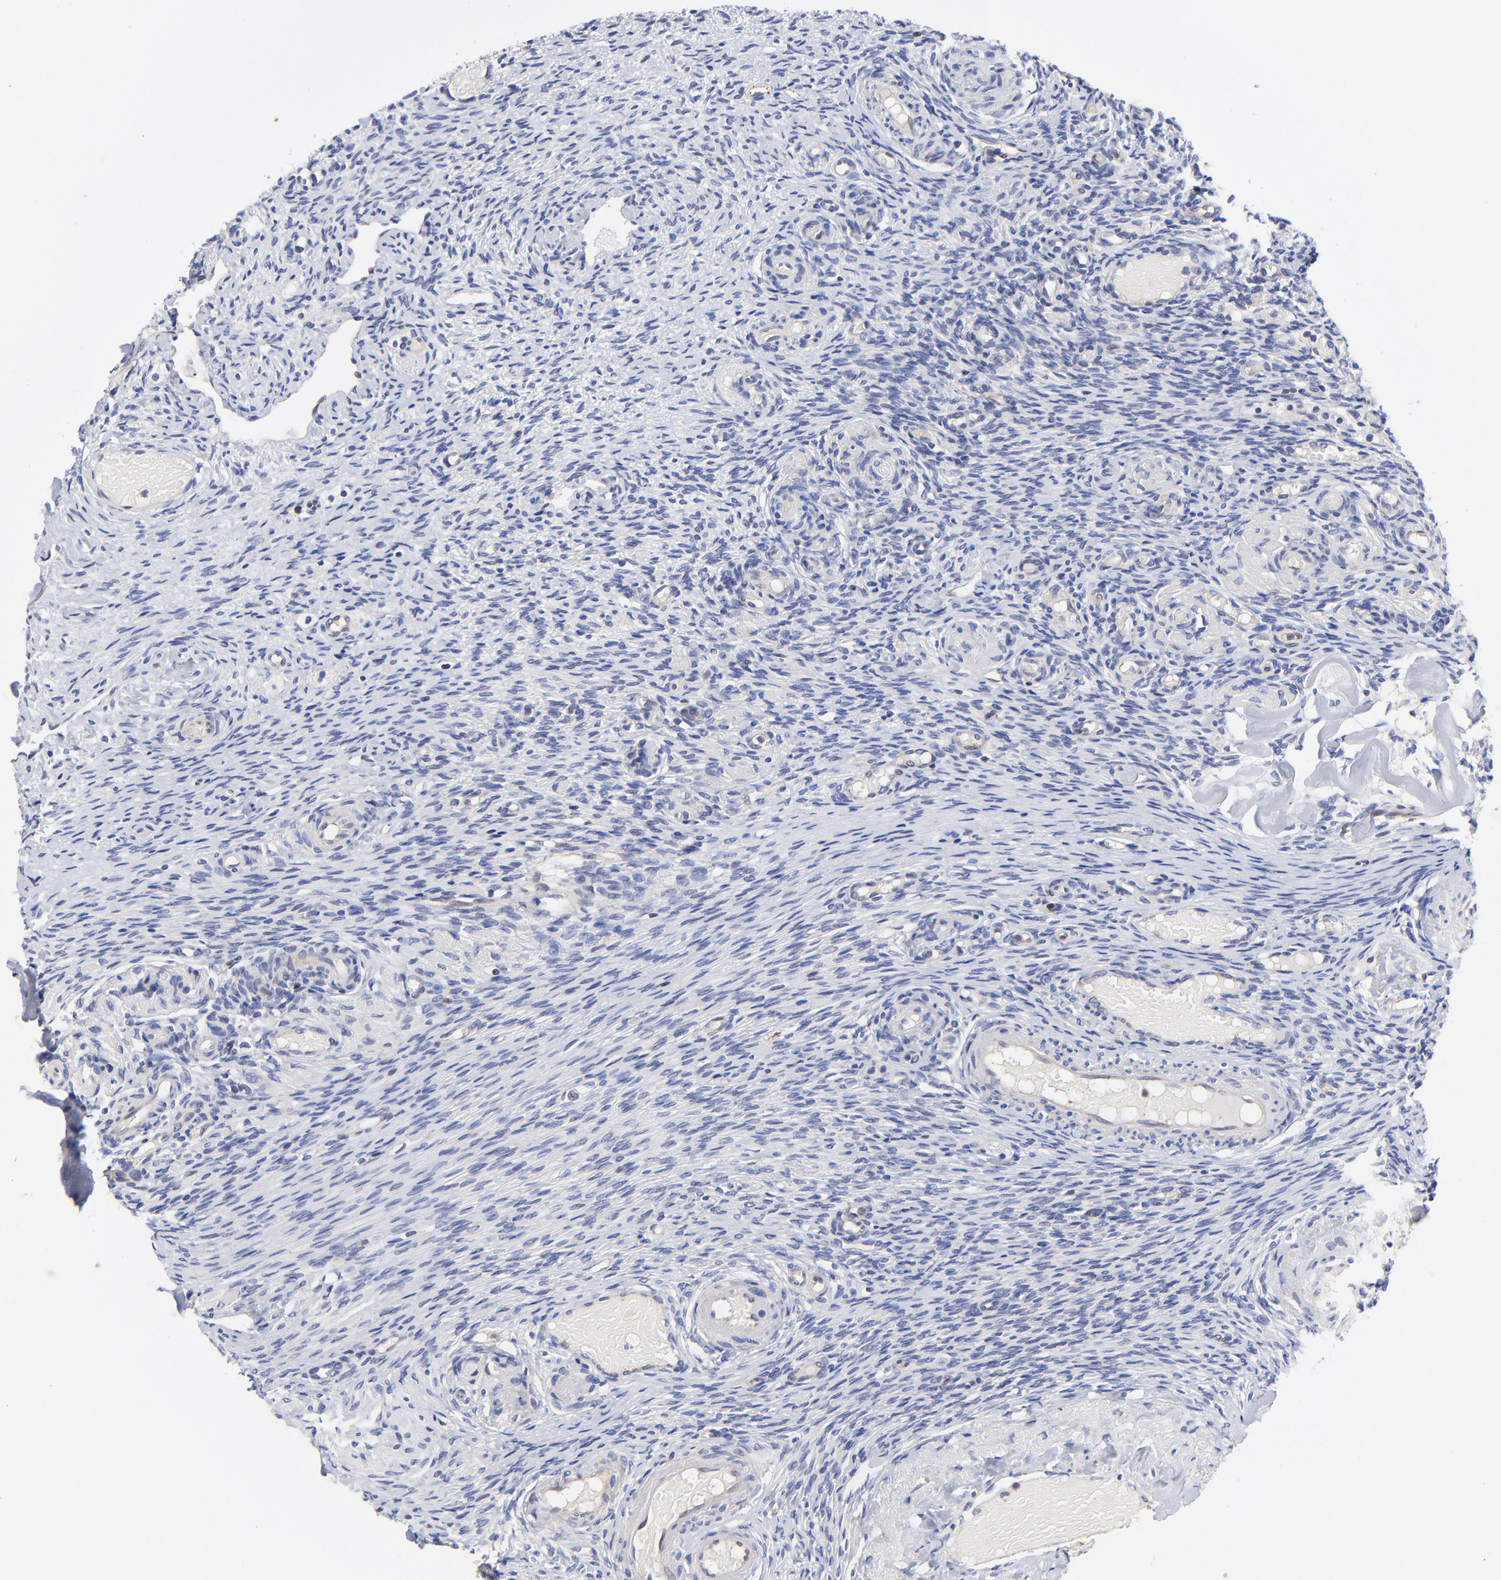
{"staining": {"intensity": "weak", "quantity": "<25%", "location": "cytoplasmic/membranous"}, "tissue": "ovary", "cell_type": "Follicle cells", "image_type": "normal", "snomed": [{"axis": "morphology", "description": "Normal tissue, NOS"}, {"axis": "topography", "description": "Ovary"}], "caption": "Protein analysis of benign ovary demonstrates no significant staining in follicle cells.", "gene": "DCTPP1", "patient": {"sex": "female", "age": 60}}